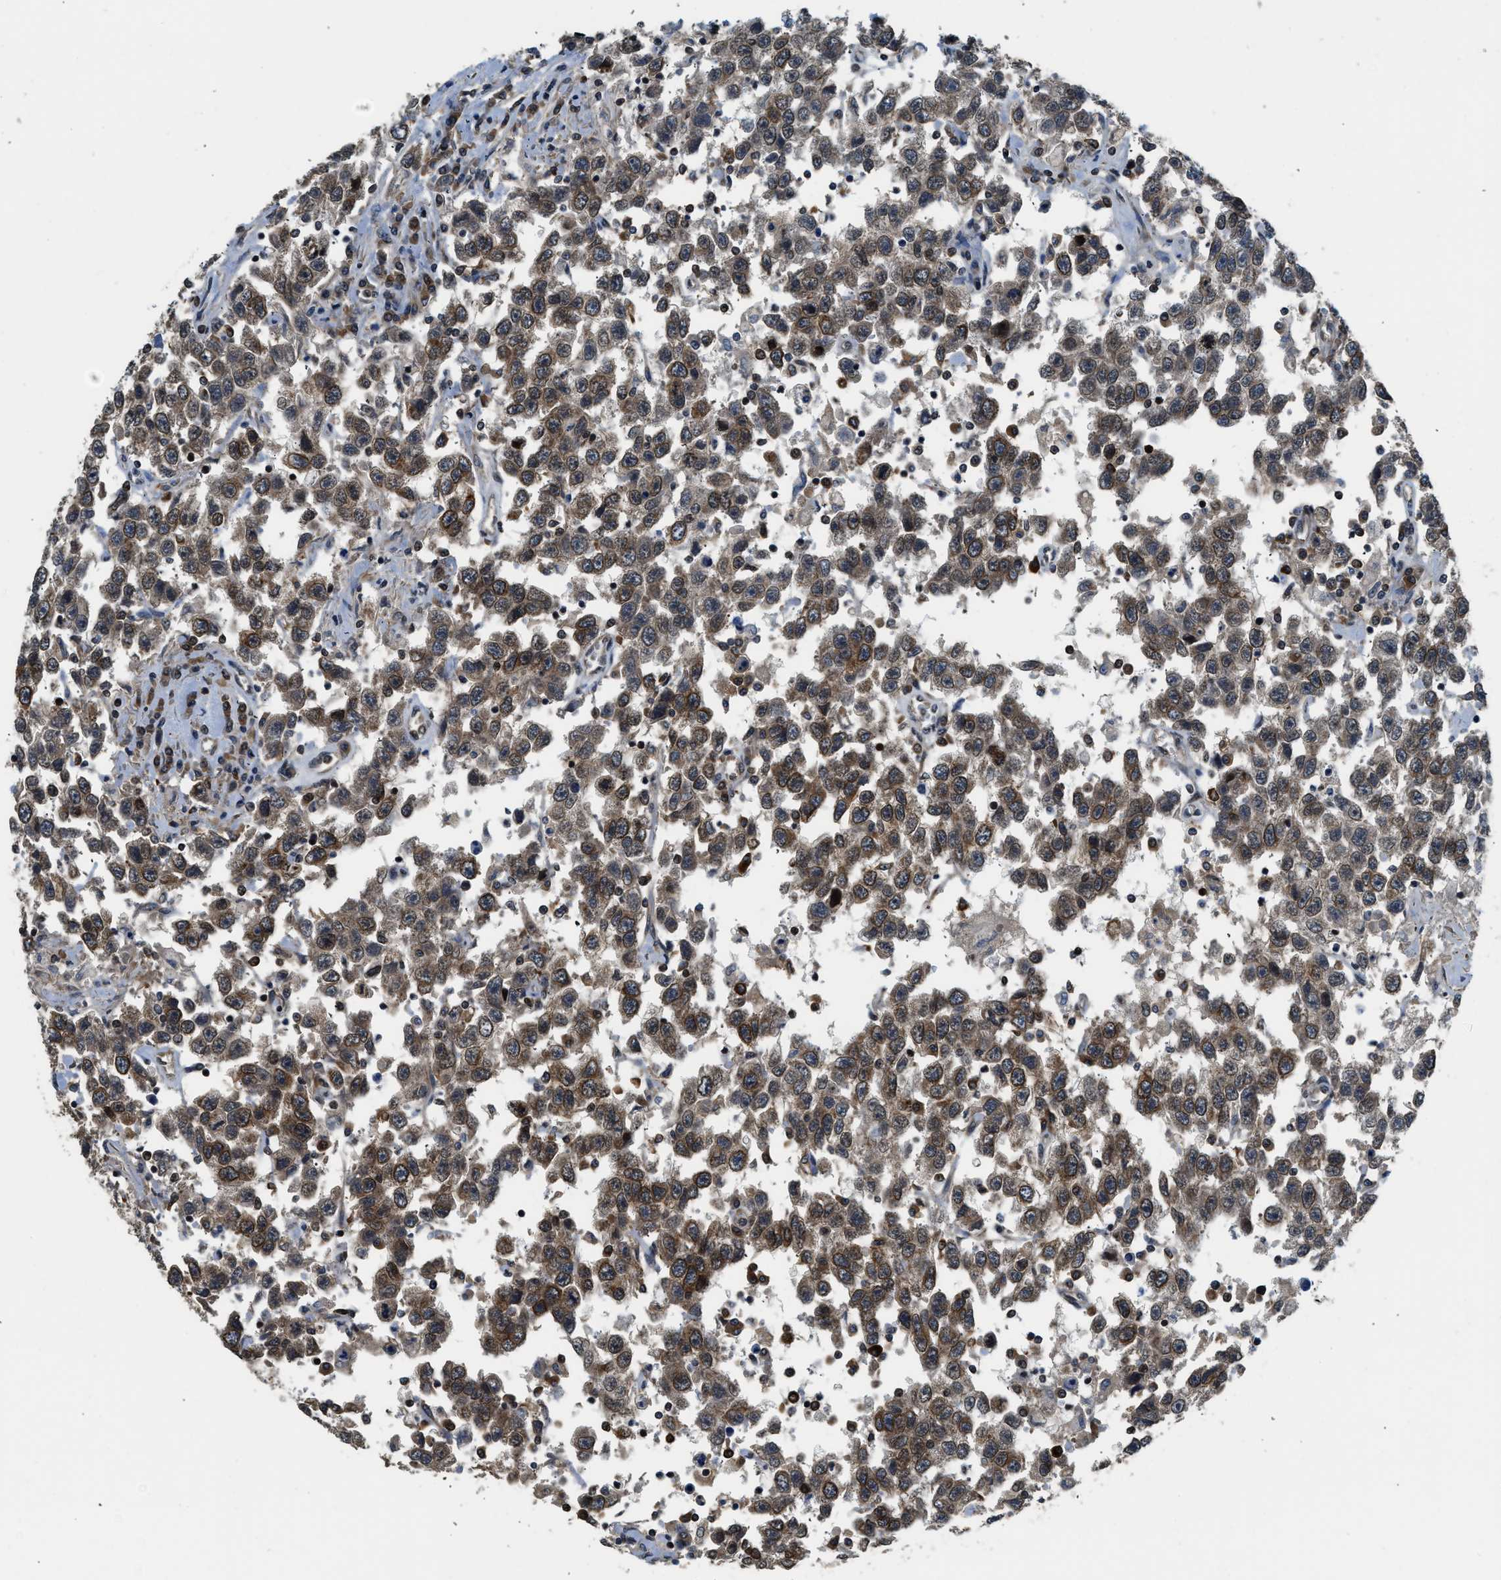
{"staining": {"intensity": "moderate", "quantity": ">75%", "location": "cytoplasmic/membranous"}, "tissue": "testis cancer", "cell_type": "Tumor cells", "image_type": "cancer", "snomed": [{"axis": "morphology", "description": "Seminoma, NOS"}, {"axis": "topography", "description": "Testis"}], "caption": "Immunohistochemistry (IHC) of human seminoma (testis) displays medium levels of moderate cytoplasmic/membranous staining in about >75% of tumor cells.", "gene": "RETREG3", "patient": {"sex": "male", "age": 41}}